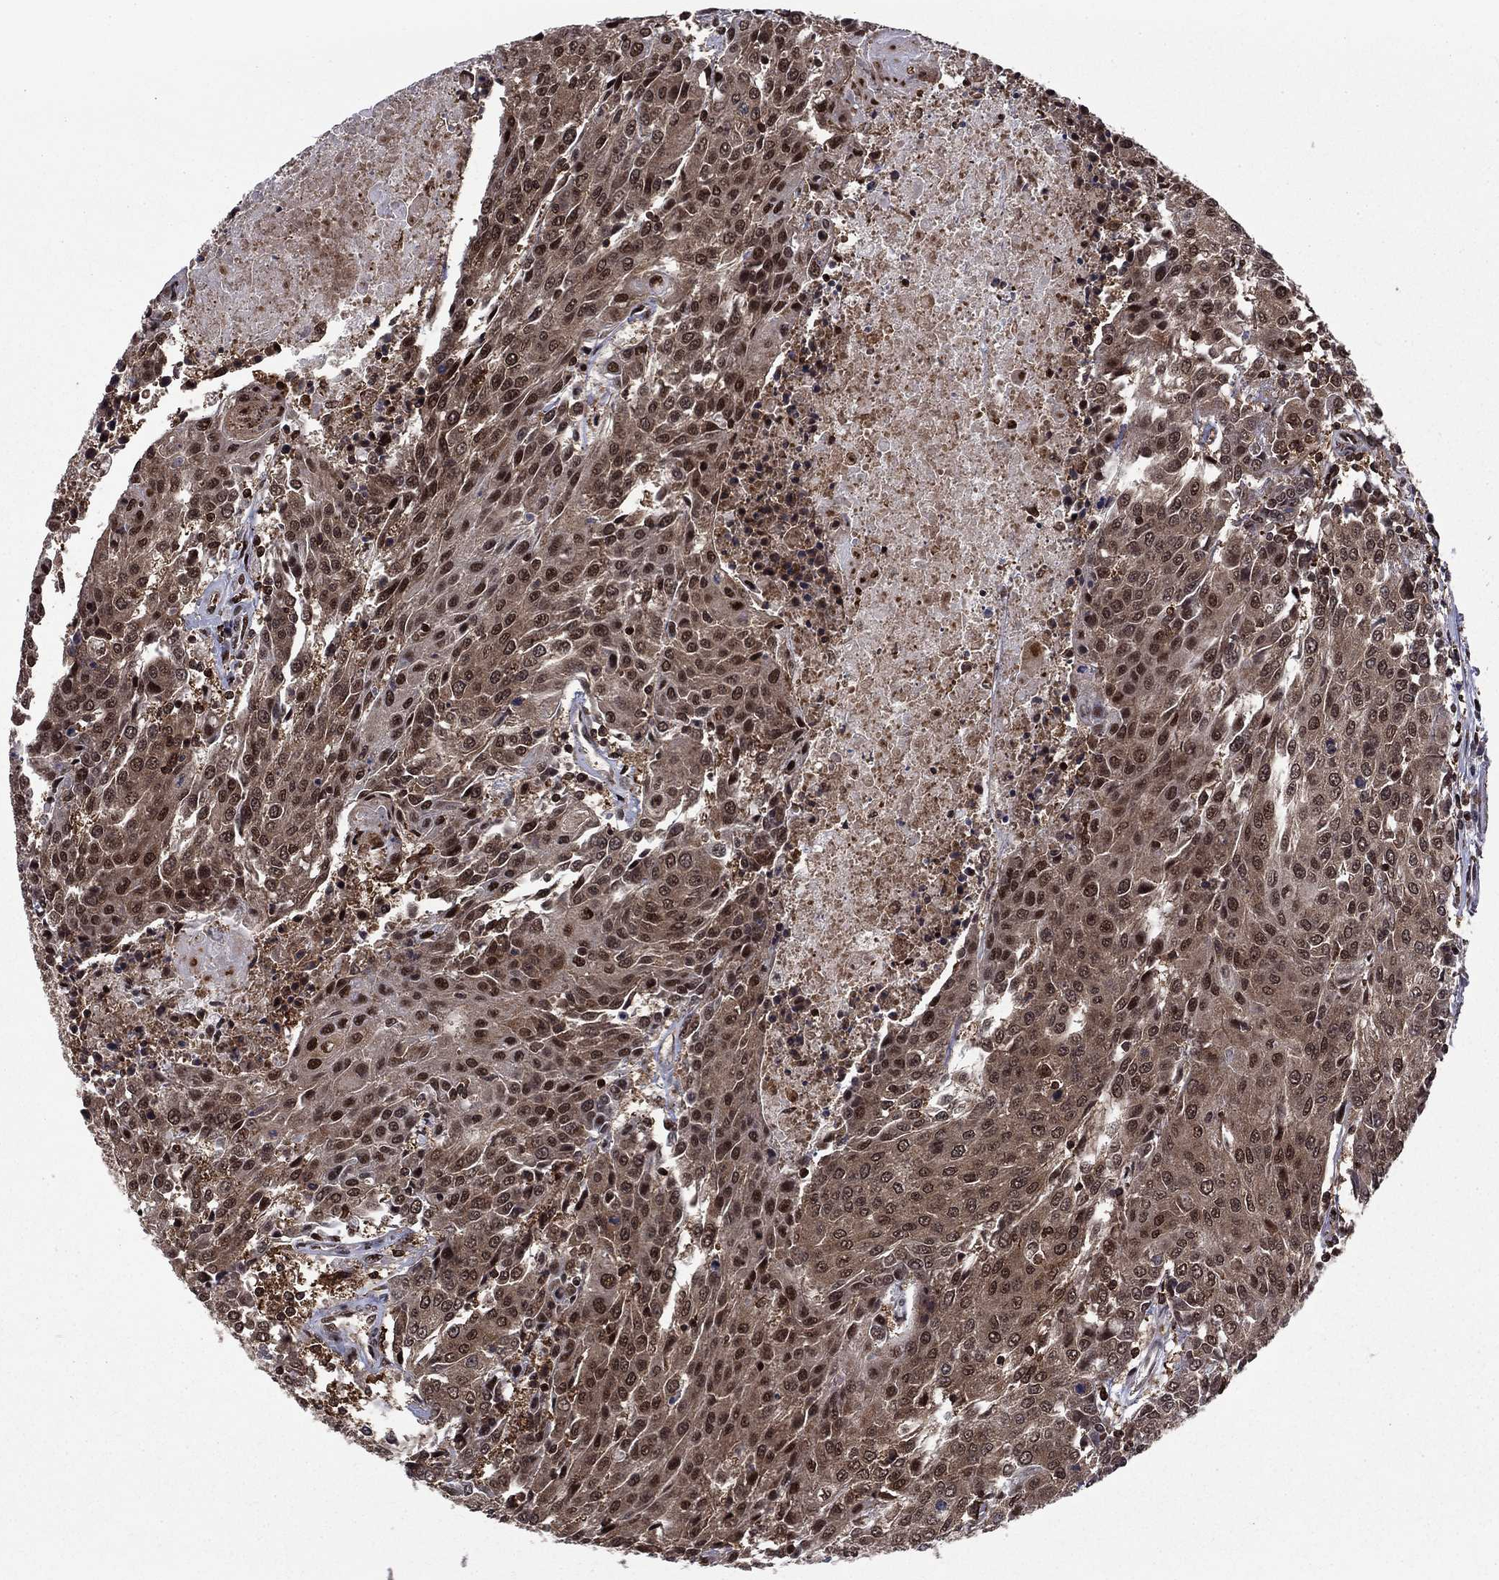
{"staining": {"intensity": "moderate", "quantity": "25%-75%", "location": "cytoplasmic/membranous,nuclear"}, "tissue": "urothelial cancer", "cell_type": "Tumor cells", "image_type": "cancer", "snomed": [{"axis": "morphology", "description": "Urothelial carcinoma, High grade"}, {"axis": "topography", "description": "Urinary bladder"}], "caption": "Human urothelial cancer stained with a brown dye reveals moderate cytoplasmic/membranous and nuclear positive staining in approximately 25%-75% of tumor cells.", "gene": "PSMD2", "patient": {"sex": "female", "age": 85}}